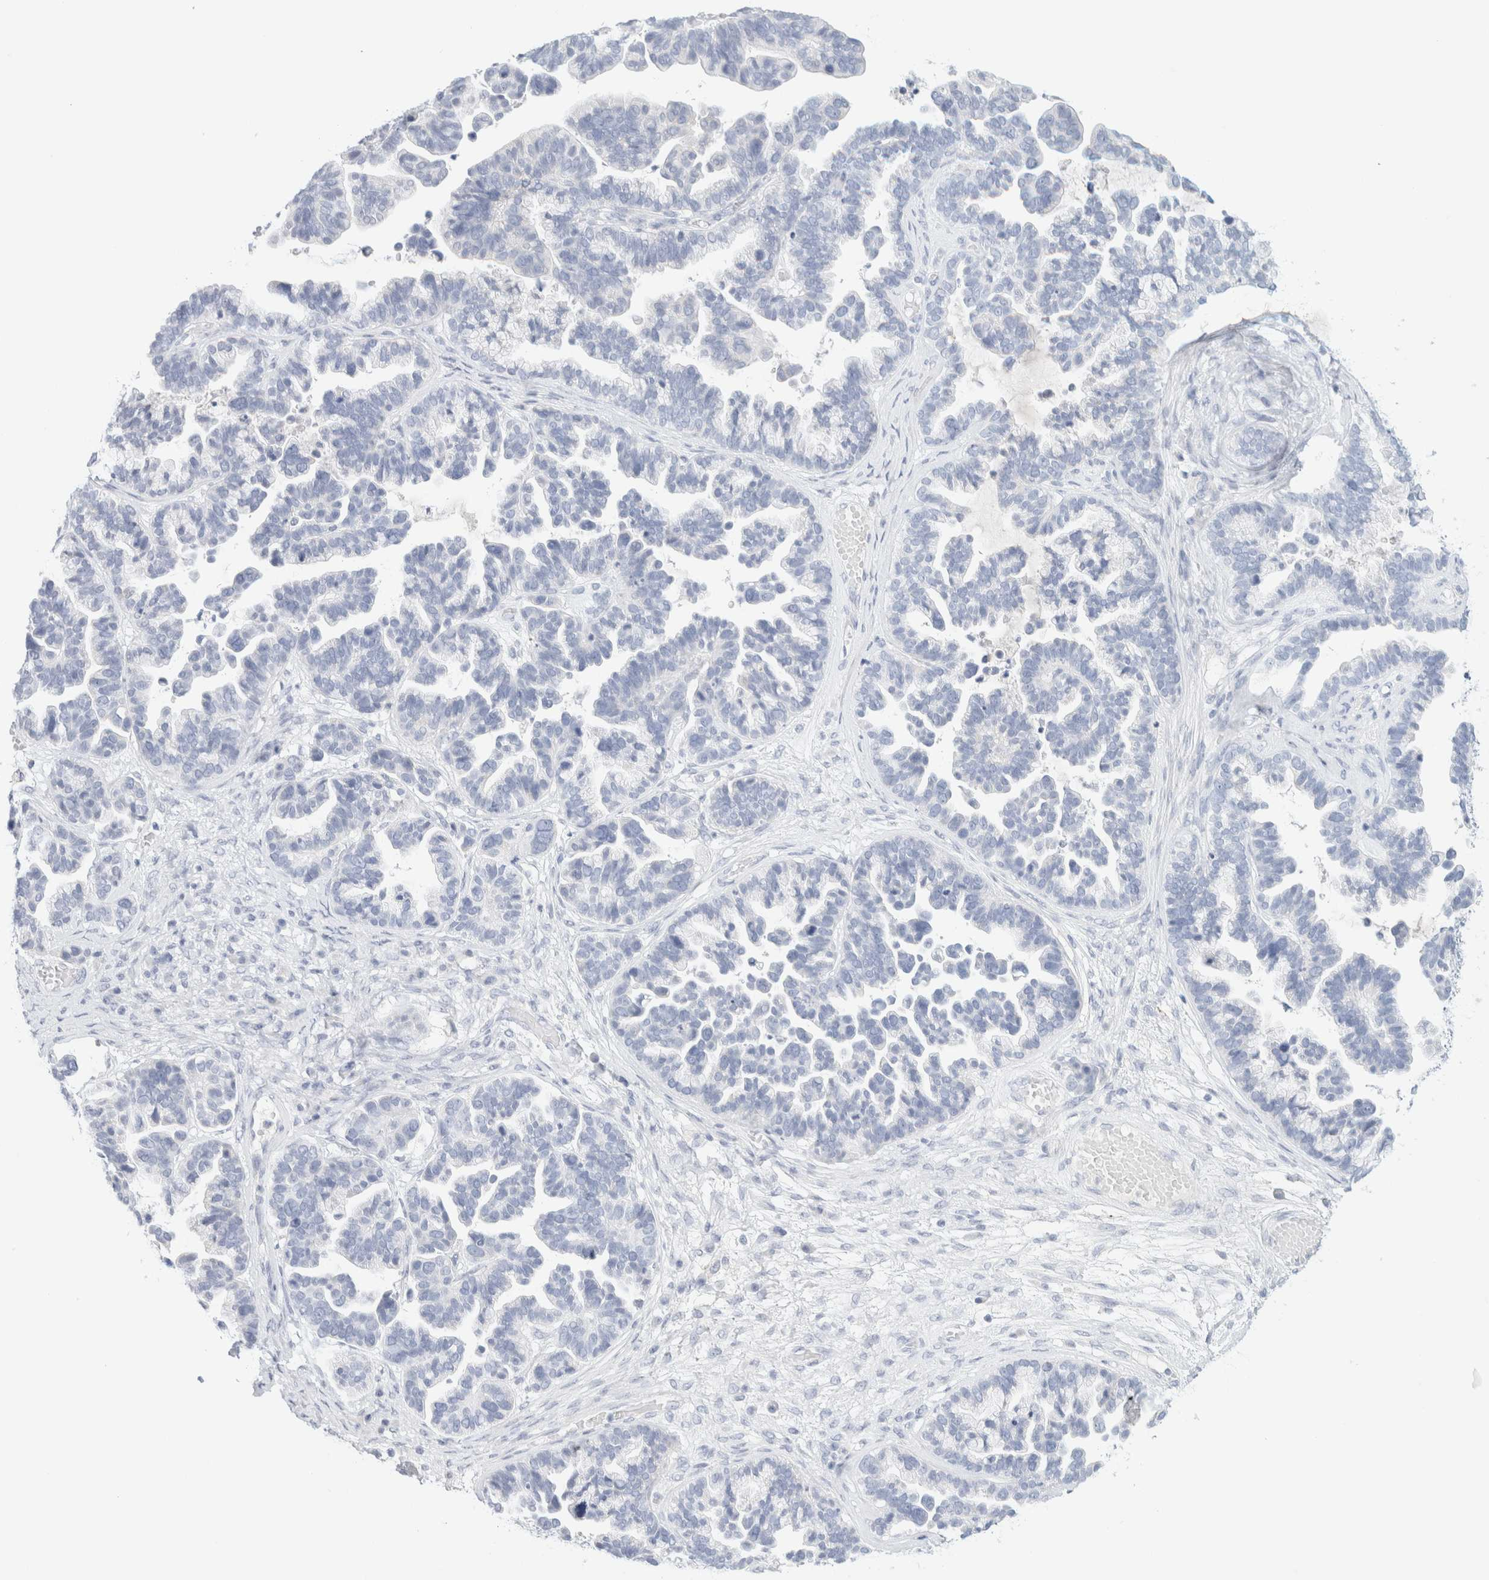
{"staining": {"intensity": "negative", "quantity": "none", "location": "none"}, "tissue": "ovarian cancer", "cell_type": "Tumor cells", "image_type": "cancer", "snomed": [{"axis": "morphology", "description": "Cystadenocarcinoma, serous, NOS"}, {"axis": "topography", "description": "Ovary"}], "caption": "Human ovarian cancer (serous cystadenocarcinoma) stained for a protein using immunohistochemistry (IHC) demonstrates no positivity in tumor cells.", "gene": "HEXD", "patient": {"sex": "female", "age": 56}}